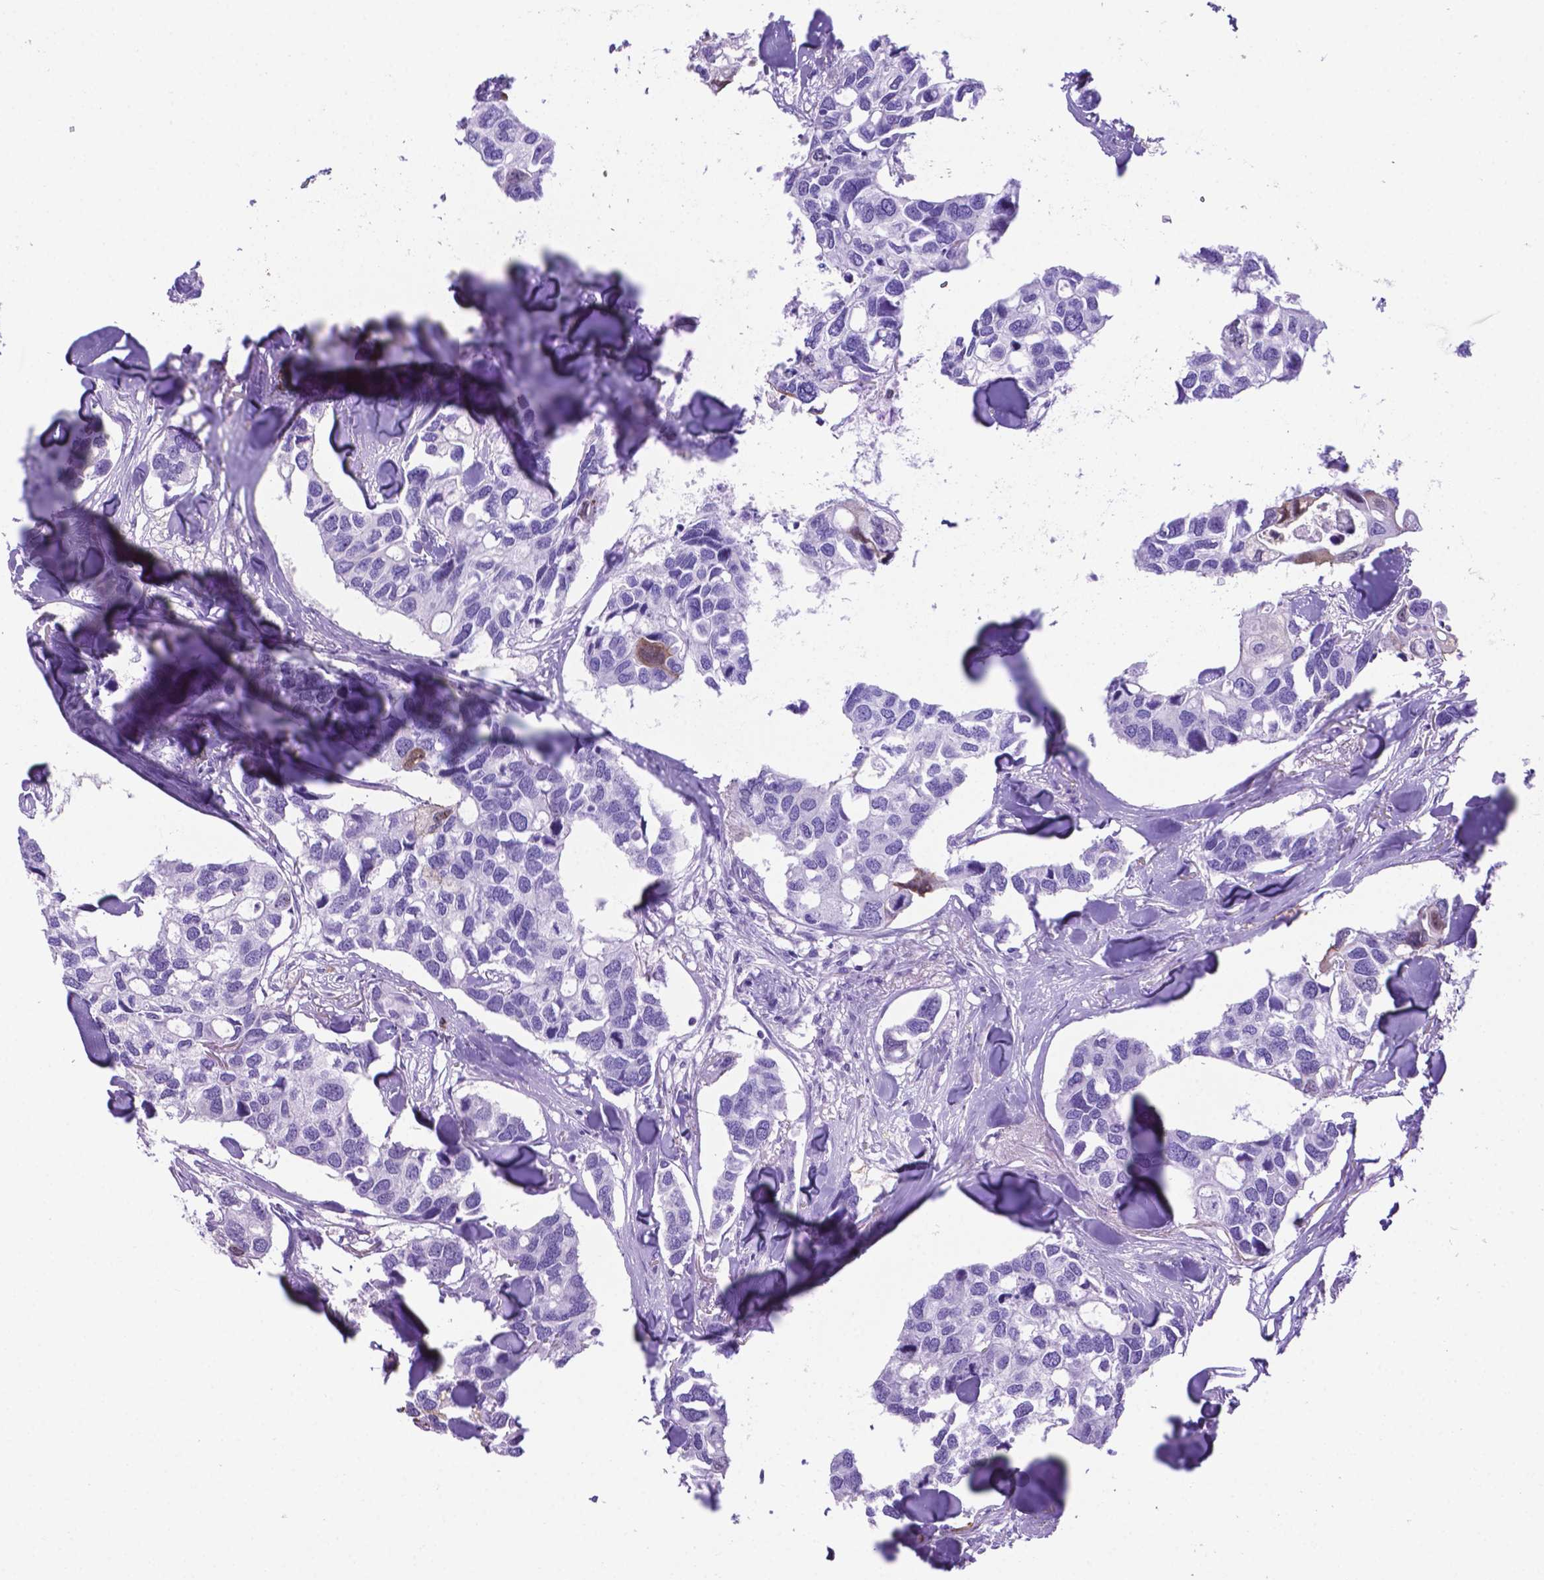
{"staining": {"intensity": "negative", "quantity": "none", "location": "none"}, "tissue": "breast cancer", "cell_type": "Tumor cells", "image_type": "cancer", "snomed": [{"axis": "morphology", "description": "Duct carcinoma"}, {"axis": "topography", "description": "Breast"}], "caption": "Immunohistochemistry of human breast intraductal carcinoma shows no staining in tumor cells.", "gene": "LZTR1", "patient": {"sex": "female", "age": 83}}